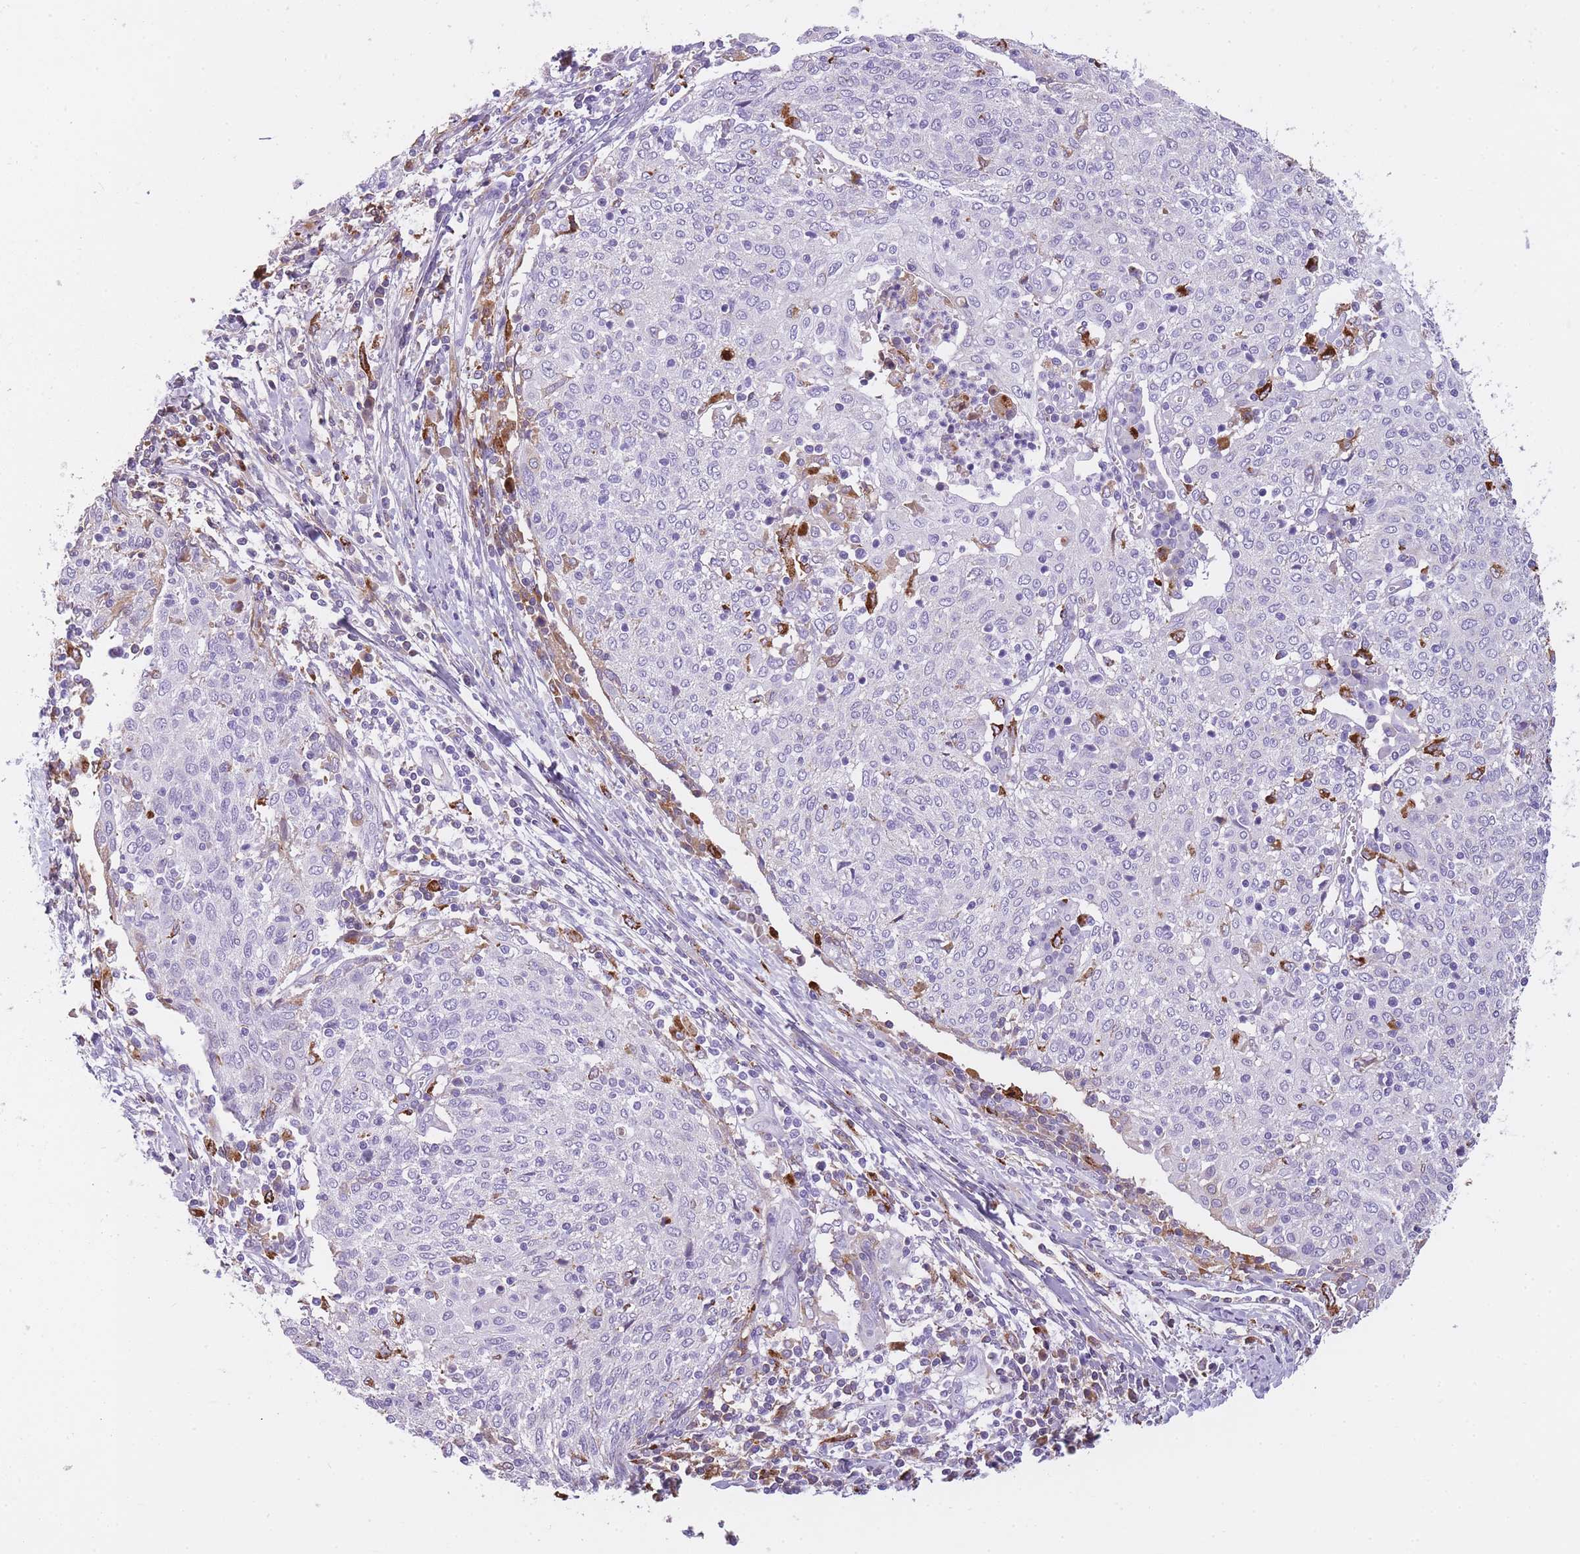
{"staining": {"intensity": "moderate", "quantity": "<25%", "location": "cytoplasmic/membranous"}, "tissue": "cervical cancer", "cell_type": "Tumor cells", "image_type": "cancer", "snomed": [{"axis": "morphology", "description": "Squamous cell carcinoma, NOS"}, {"axis": "topography", "description": "Cervix"}], "caption": "This photomicrograph exhibits IHC staining of human cervical cancer (squamous cell carcinoma), with low moderate cytoplasmic/membranous staining in about <25% of tumor cells.", "gene": "GNAT1", "patient": {"sex": "female", "age": 52}}